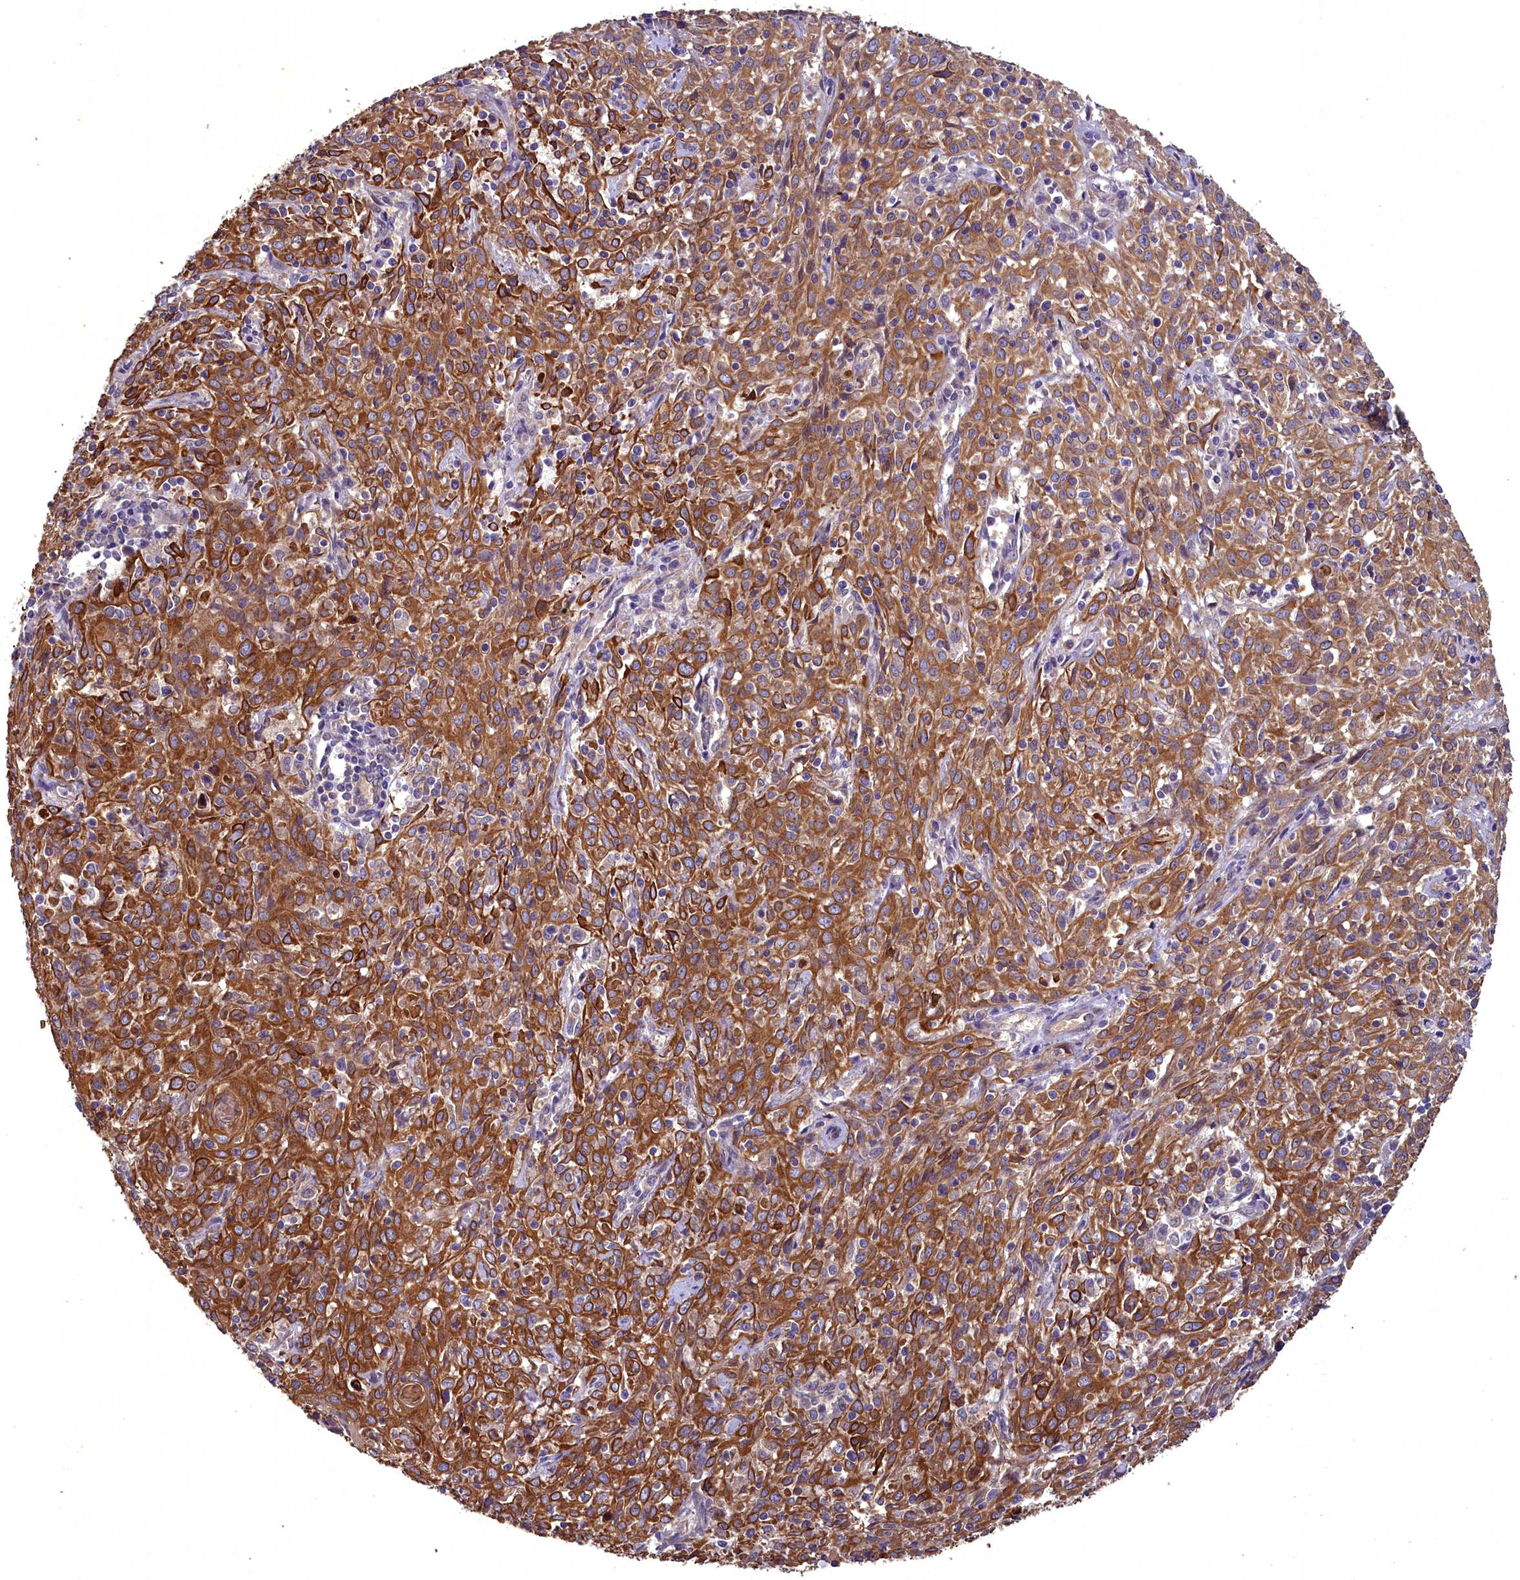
{"staining": {"intensity": "moderate", "quantity": ">75%", "location": "cytoplasmic/membranous"}, "tissue": "cervical cancer", "cell_type": "Tumor cells", "image_type": "cancer", "snomed": [{"axis": "morphology", "description": "Squamous cell carcinoma, NOS"}, {"axis": "topography", "description": "Cervix"}], "caption": "Cervical cancer (squamous cell carcinoma) was stained to show a protein in brown. There is medium levels of moderate cytoplasmic/membranous staining in about >75% of tumor cells.", "gene": "ACAD8", "patient": {"sex": "female", "age": 57}}